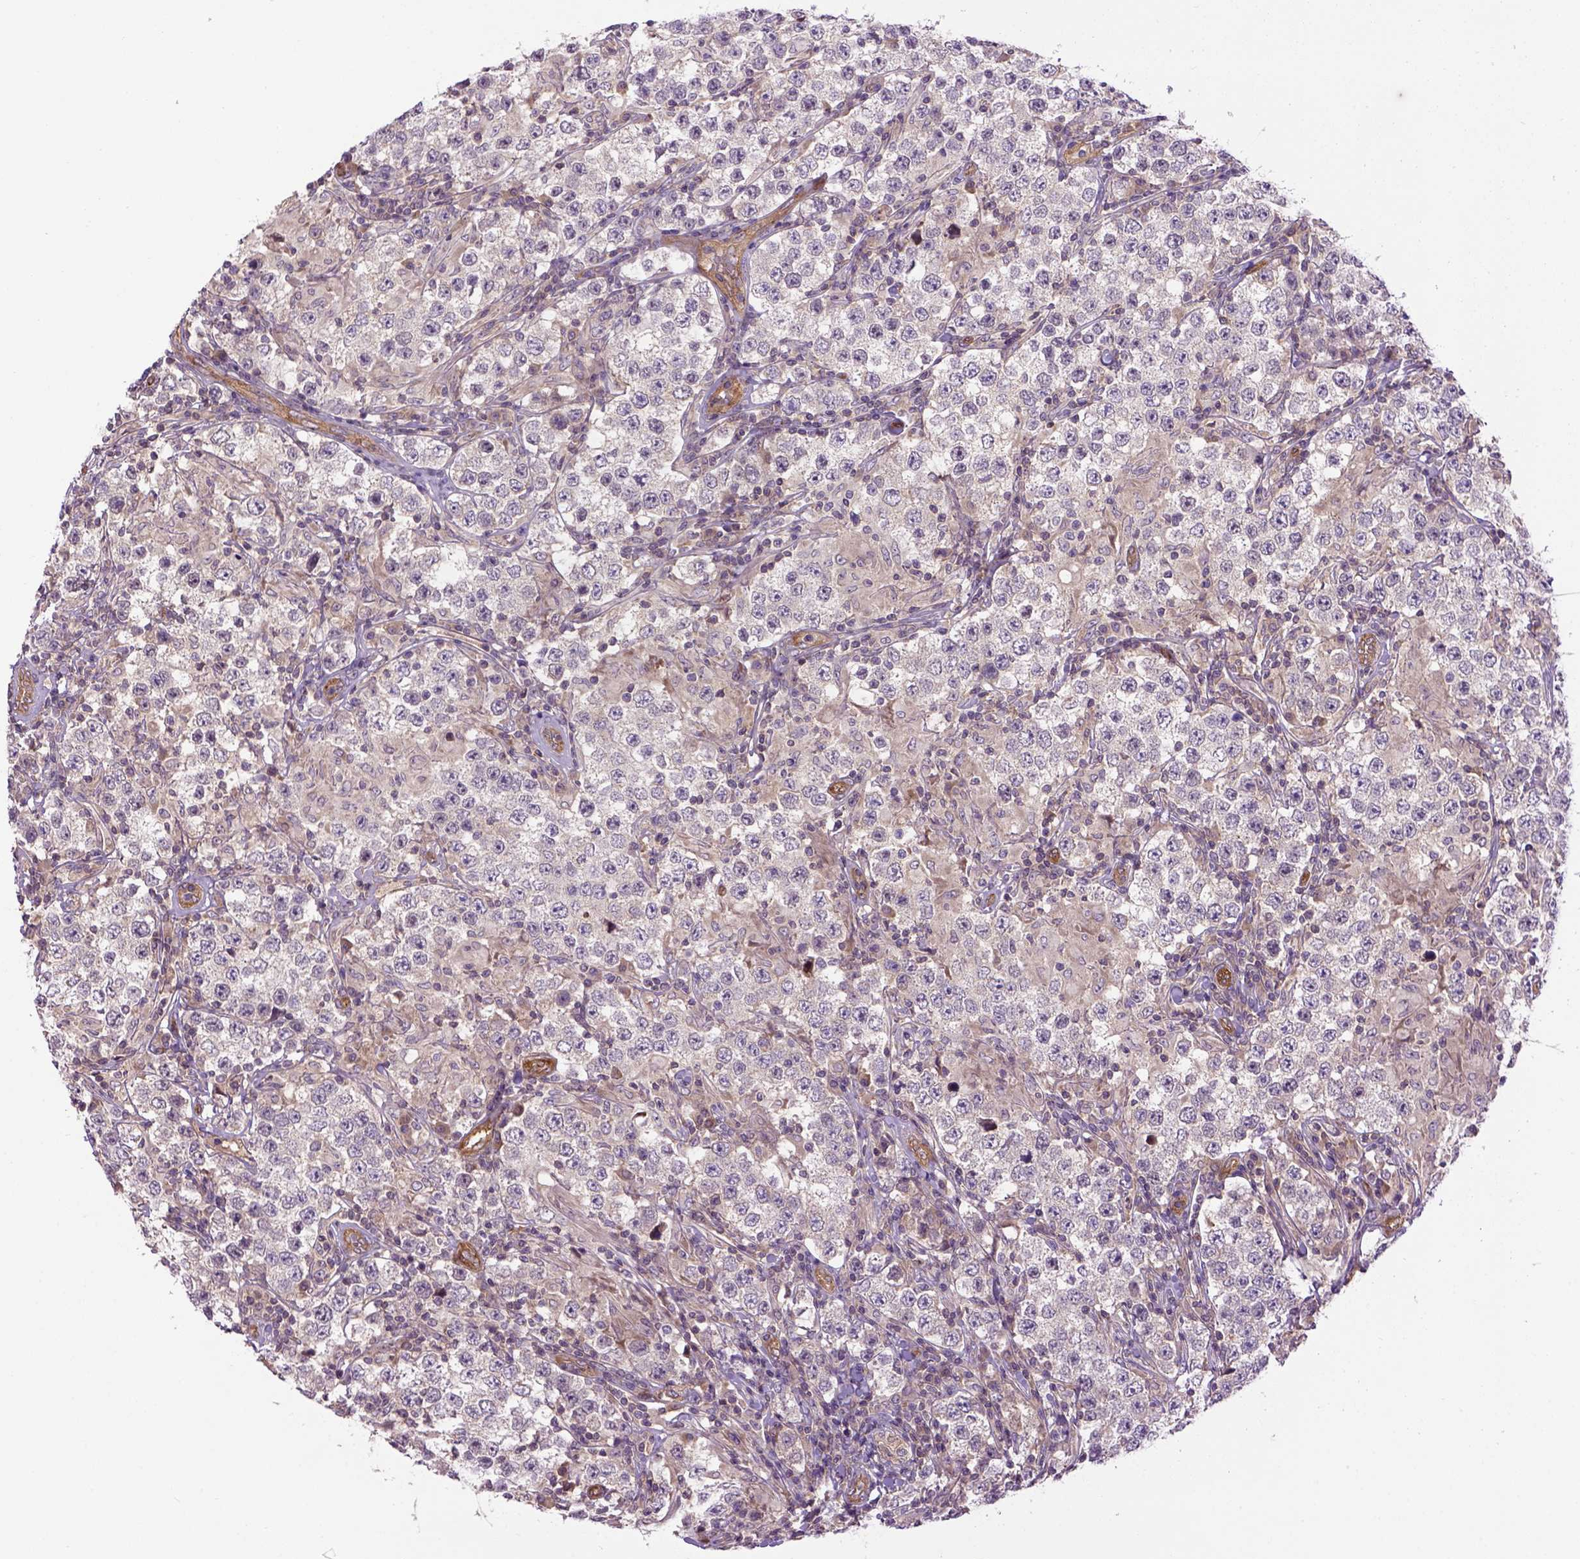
{"staining": {"intensity": "negative", "quantity": "none", "location": "none"}, "tissue": "testis cancer", "cell_type": "Tumor cells", "image_type": "cancer", "snomed": [{"axis": "morphology", "description": "Seminoma, NOS"}, {"axis": "morphology", "description": "Carcinoma, Embryonal, NOS"}, {"axis": "topography", "description": "Testis"}], "caption": "Immunohistochemical staining of testis cancer displays no significant expression in tumor cells.", "gene": "CASKIN2", "patient": {"sex": "male", "age": 41}}